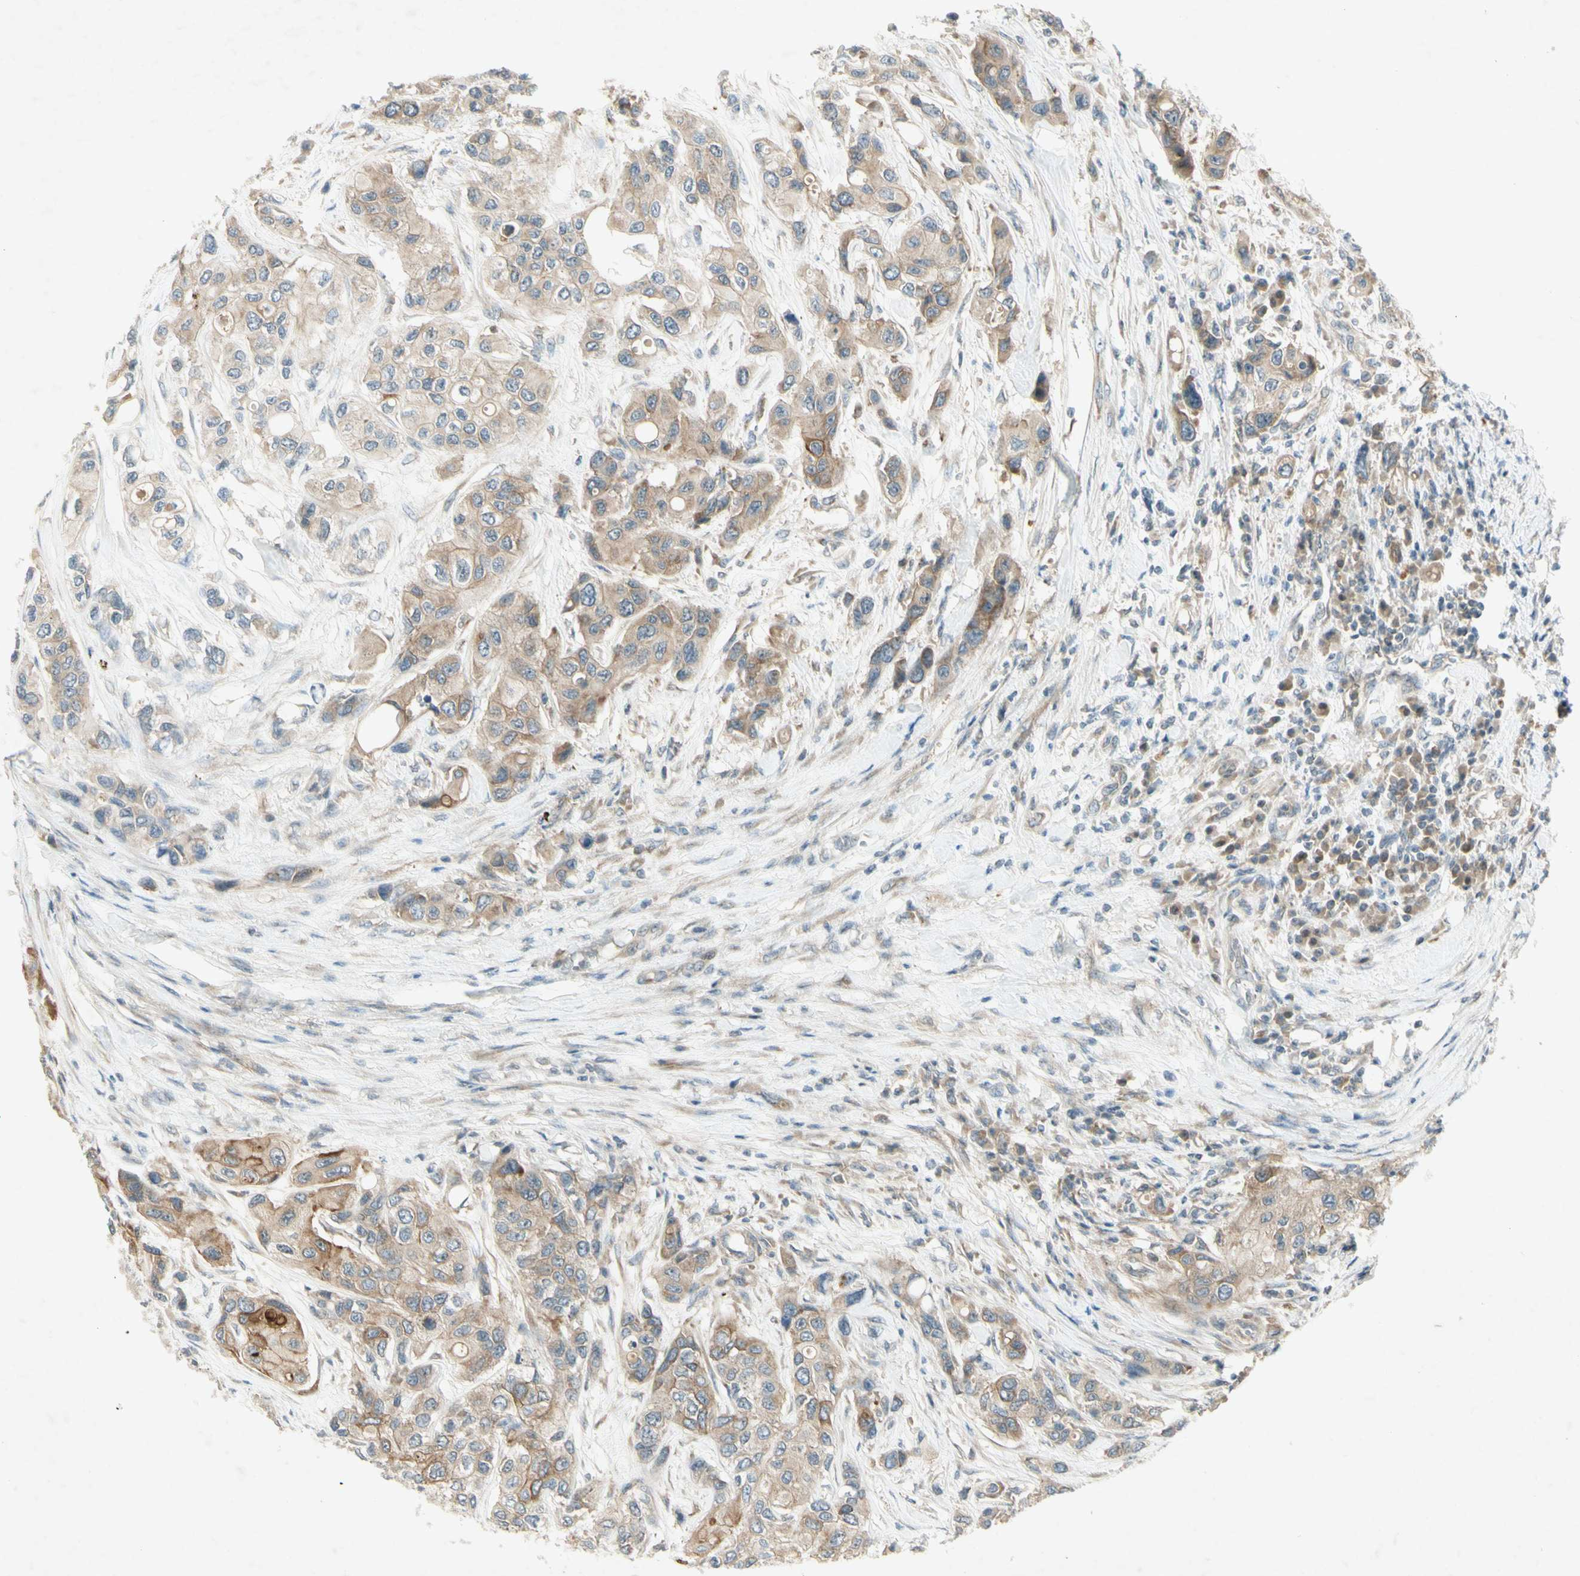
{"staining": {"intensity": "weak", "quantity": ">75%", "location": "cytoplasmic/membranous"}, "tissue": "urothelial cancer", "cell_type": "Tumor cells", "image_type": "cancer", "snomed": [{"axis": "morphology", "description": "Urothelial carcinoma, High grade"}, {"axis": "topography", "description": "Urinary bladder"}], "caption": "Immunohistochemistry histopathology image of human urothelial carcinoma (high-grade) stained for a protein (brown), which displays low levels of weak cytoplasmic/membranous expression in approximately >75% of tumor cells.", "gene": "ETF1", "patient": {"sex": "female", "age": 56}}